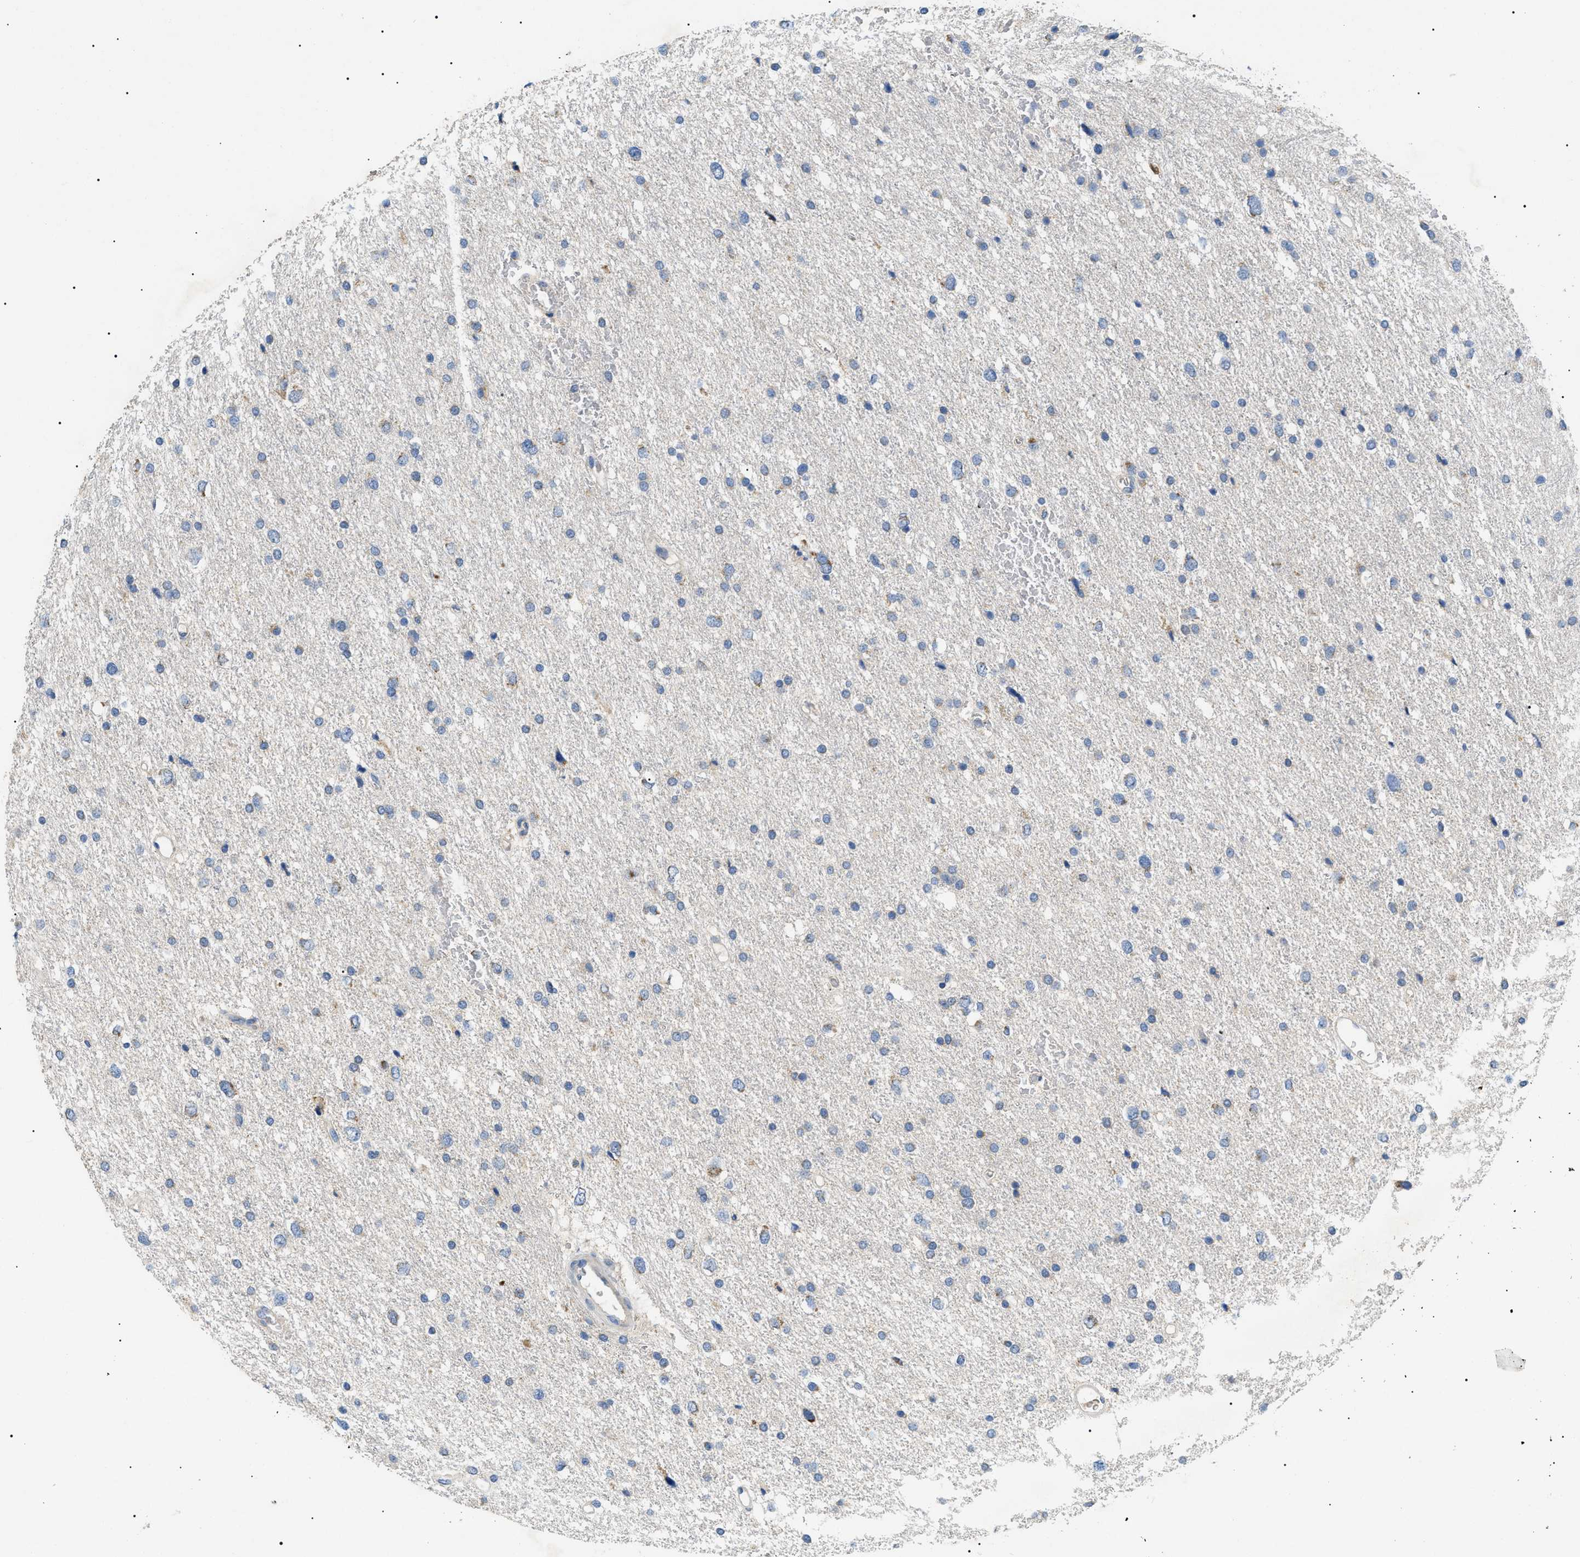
{"staining": {"intensity": "weak", "quantity": "<25%", "location": "cytoplasmic/membranous"}, "tissue": "glioma", "cell_type": "Tumor cells", "image_type": "cancer", "snomed": [{"axis": "morphology", "description": "Glioma, malignant, Low grade"}, {"axis": "topography", "description": "Brain"}], "caption": "Immunohistochemistry (IHC) micrograph of glioma stained for a protein (brown), which demonstrates no positivity in tumor cells.", "gene": "TOMM6", "patient": {"sex": "female", "age": 37}}